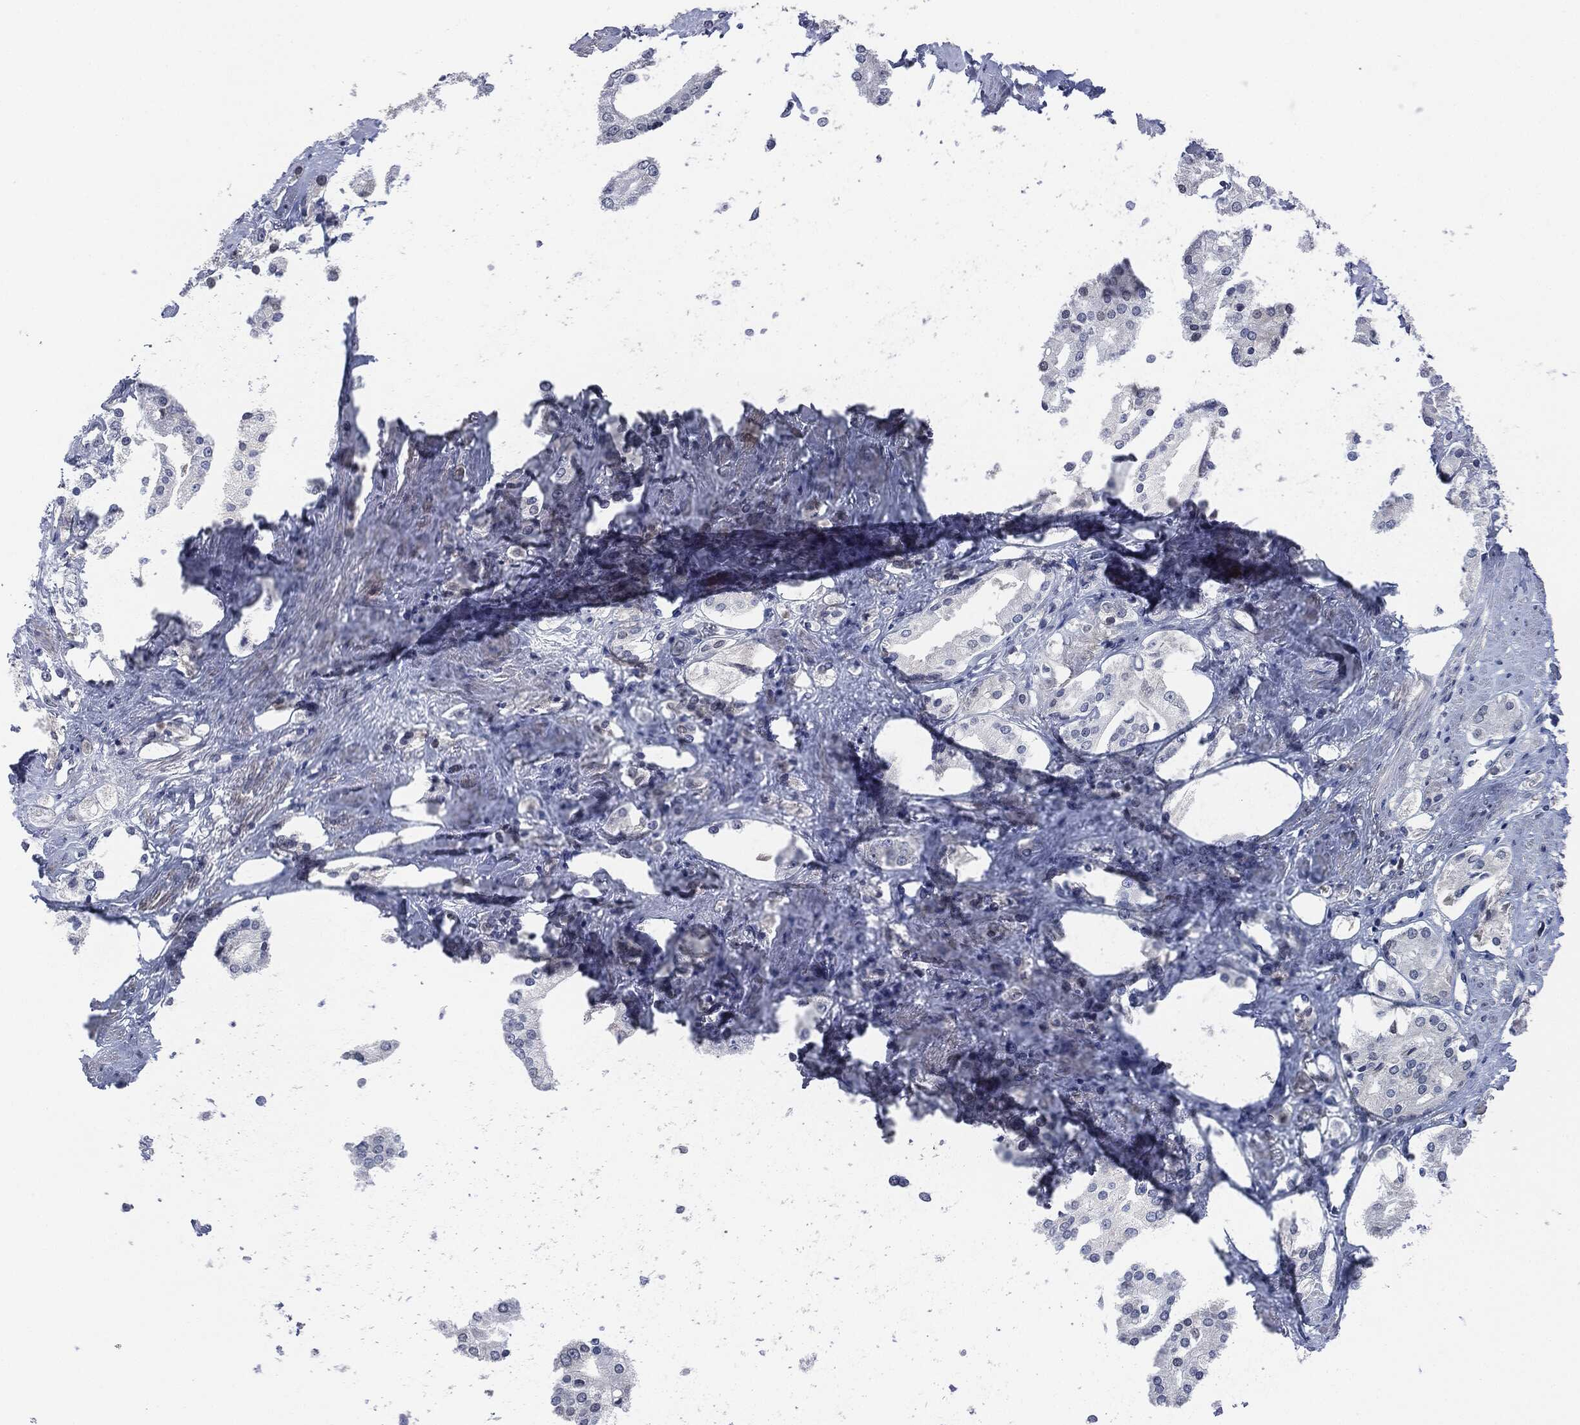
{"staining": {"intensity": "negative", "quantity": "none", "location": "none"}, "tissue": "prostate cancer", "cell_type": "Tumor cells", "image_type": "cancer", "snomed": [{"axis": "morphology", "description": "Adenocarcinoma, NOS"}, {"axis": "topography", "description": "Prostate and seminal vesicle, NOS"}, {"axis": "topography", "description": "Prostate"}], "caption": "An immunohistochemistry photomicrograph of adenocarcinoma (prostate) is shown. There is no staining in tumor cells of adenocarcinoma (prostate).", "gene": "IL2RG", "patient": {"sex": "male", "age": 67}}